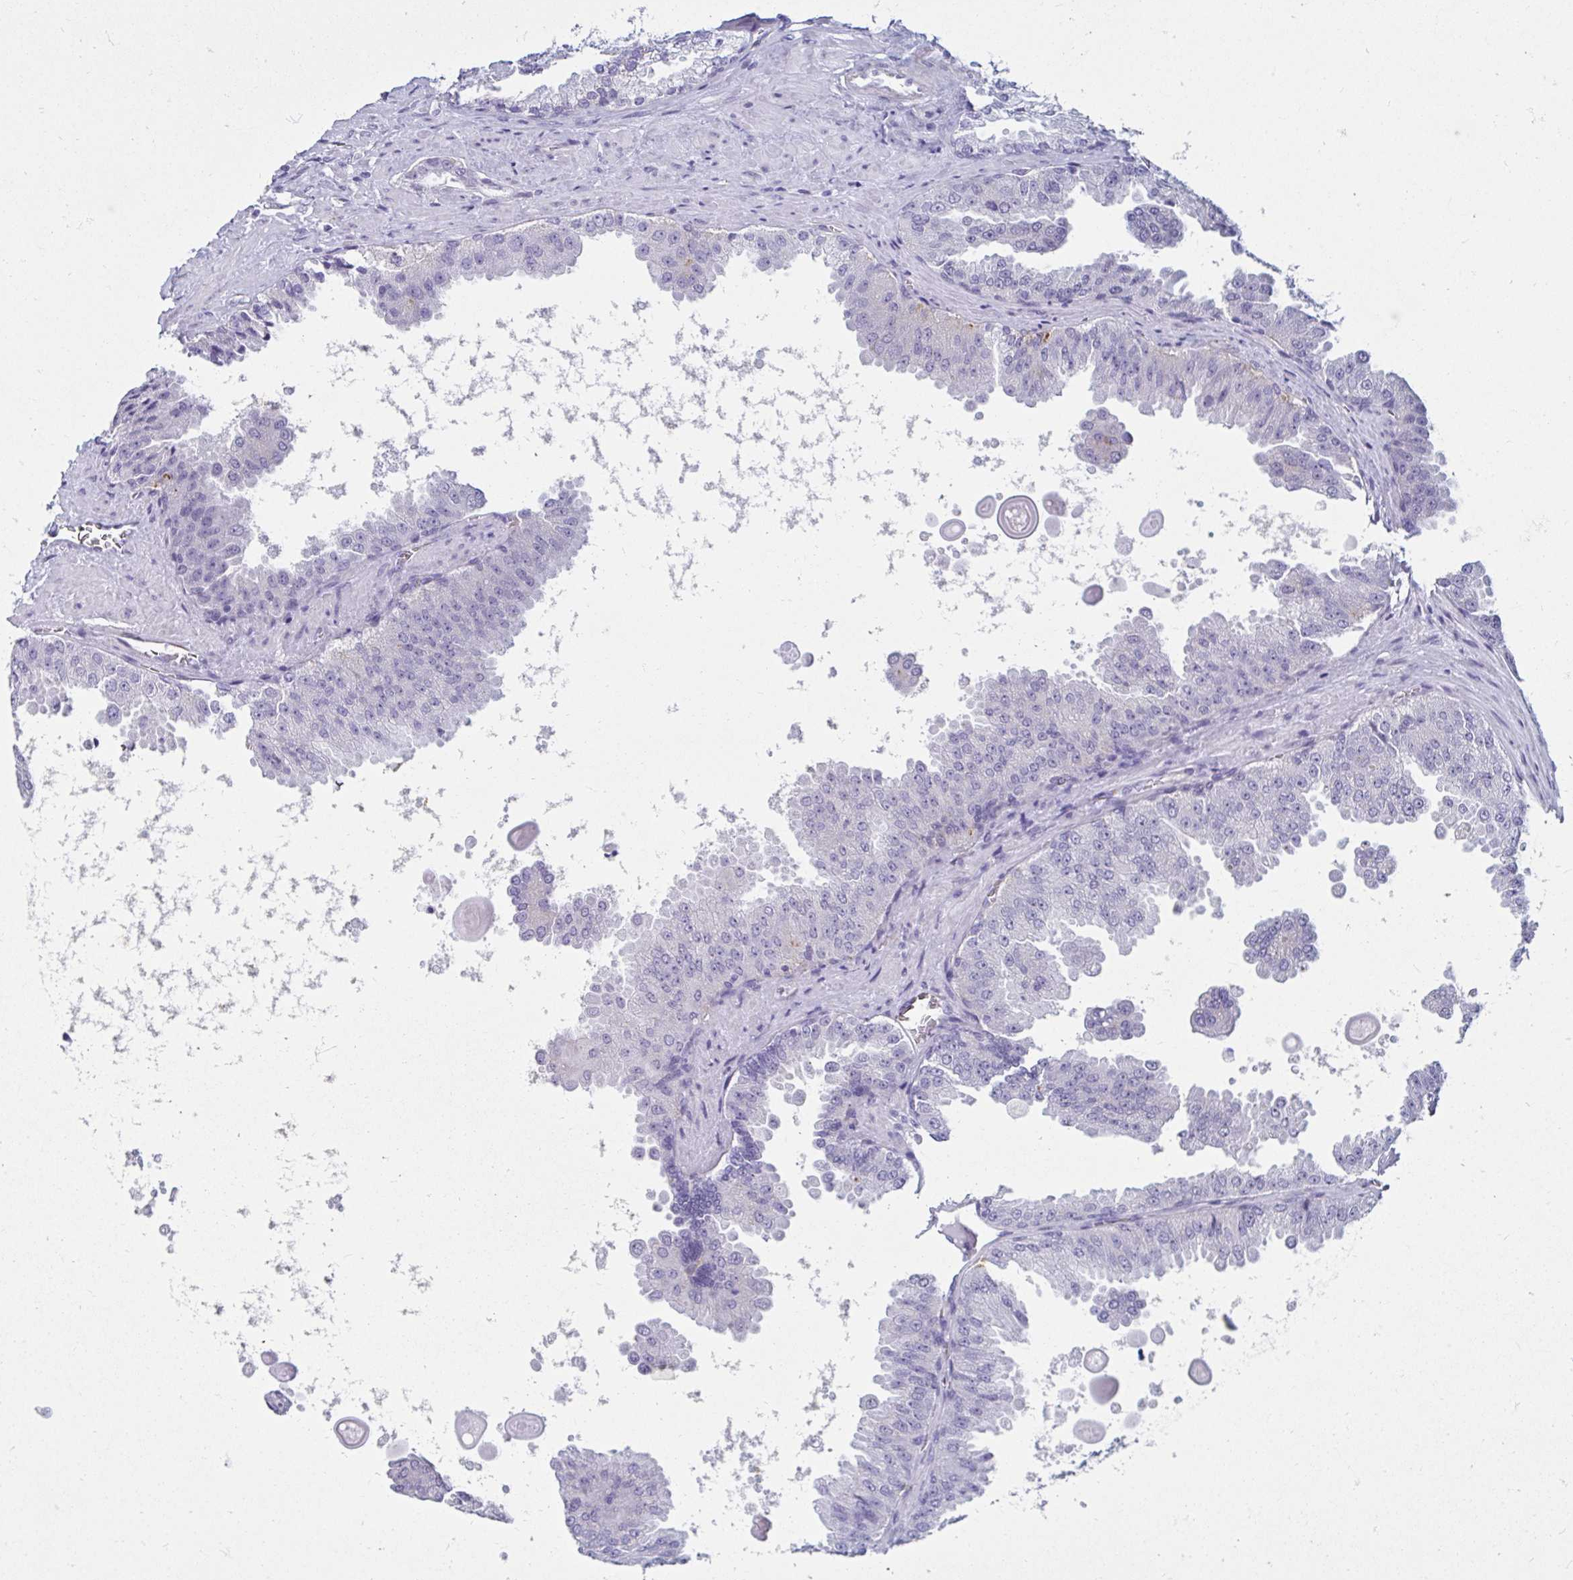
{"staining": {"intensity": "negative", "quantity": "none", "location": "none"}, "tissue": "prostate cancer", "cell_type": "Tumor cells", "image_type": "cancer", "snomed": [{"axis": "morphology", "description": "Adenocarcinoma, Low grade"}, {"axis": "topography", "description": "Prostate"}], "caption": "IHC photomicrograph of neoplastic tissue: human prostate adenocarcinoma (low-grade) stained with DAB displays no significant protein positivity in tumor cells.", "gene": "ANKRD62", "patient": {"sex": "male", "age": 67}}